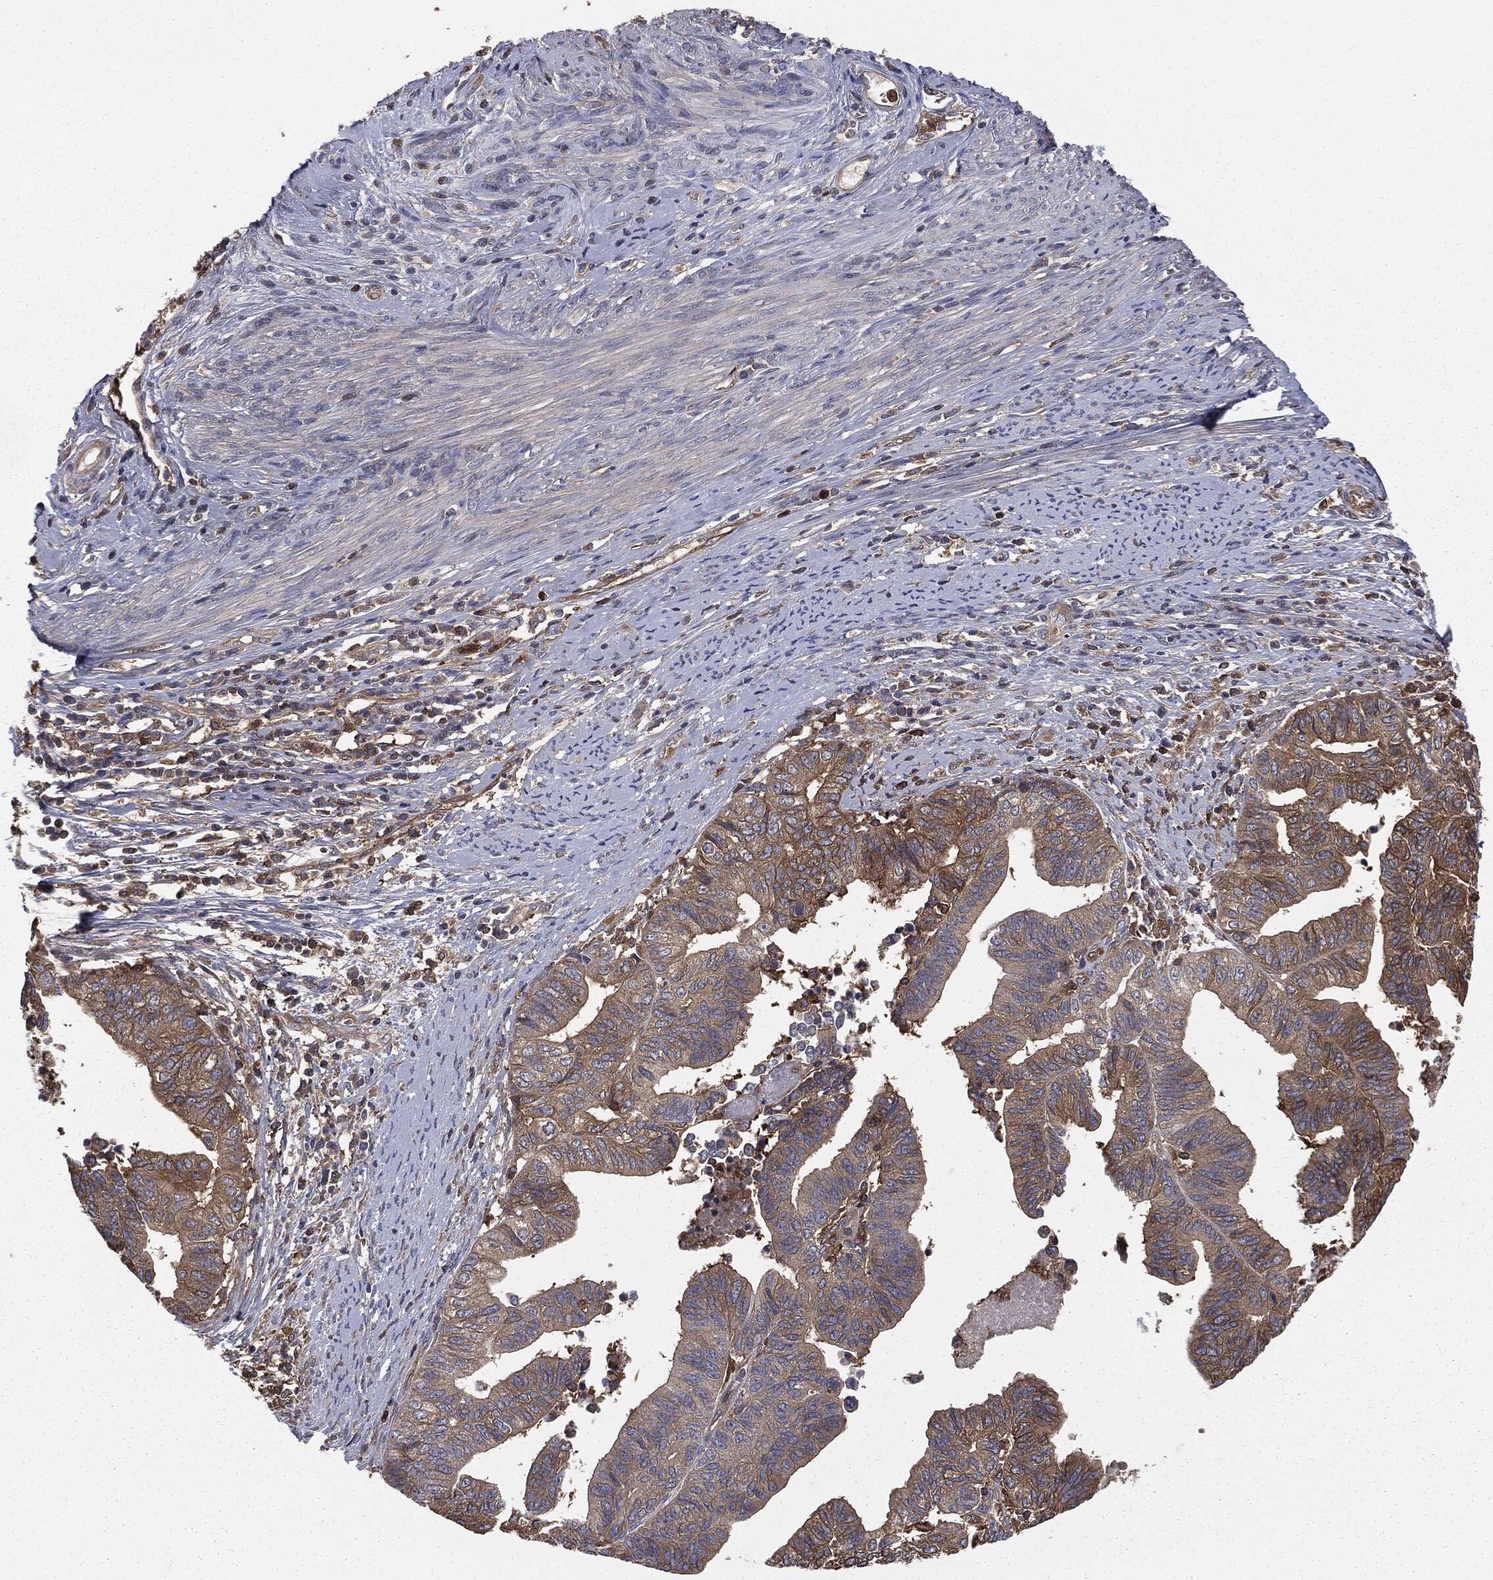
{"staining": {"intensity": "moderate", "quantity": "25%-75%", "location": "cytoplasmic/membranous"}, "tissue": "endometrial cancer", "cell_type": "Tumor cells", "image_type": "cancer", "snomed": [{"axis": "morphology", "description": "Adenocarcinoma, NOS"}, {"axis": "topography", "description": "Endometrium"}], "caption": "This is a photomicrograph of IHC staining of adenocarcinoma (endometrial), which shows moderate staining in the cytoplasmic/membranous of tumor cells.", "gene": "GNB5", "patient": {"sex": "female", "age": 65}}